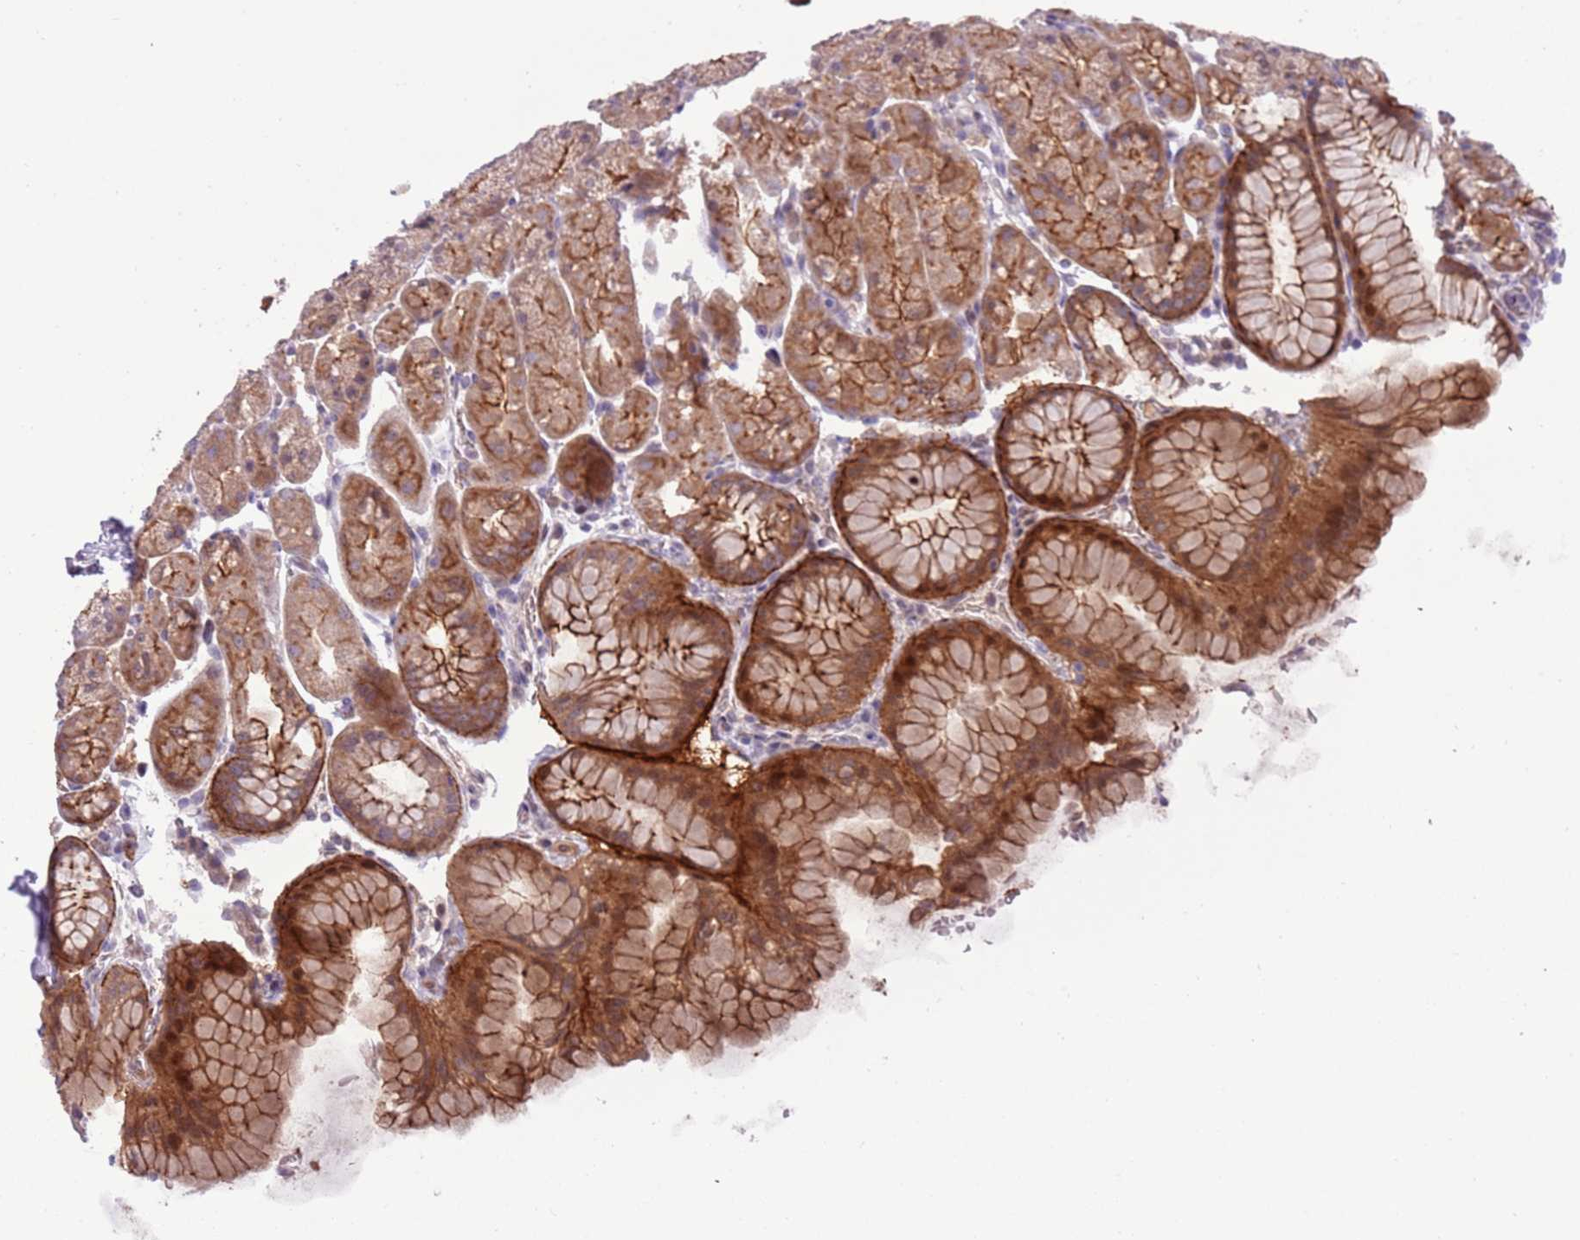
{"staining": {"intensity": "strong", "quantity": ">75%", "location": "cytoplasmic/membranous,nuclear"}, "tissue": "stomach", "cell_type": "Glandular cells", "image_type": "normal", "snomed": [{"axis": "morphology", "description": "Normal tissue, NOS"}, {"axis": "topography", "description": "Stomach, upper"}, {"axis": "topography", "description": "Stomach, lower"}], "caption": "Glandular cells reveal high levels of strong cytoplasmic/membranous,nuclear positivity in about >75% of cells in benign stomach.", "gene": "SHROOM3", "patient": {"sex": "male", "age": 67}}